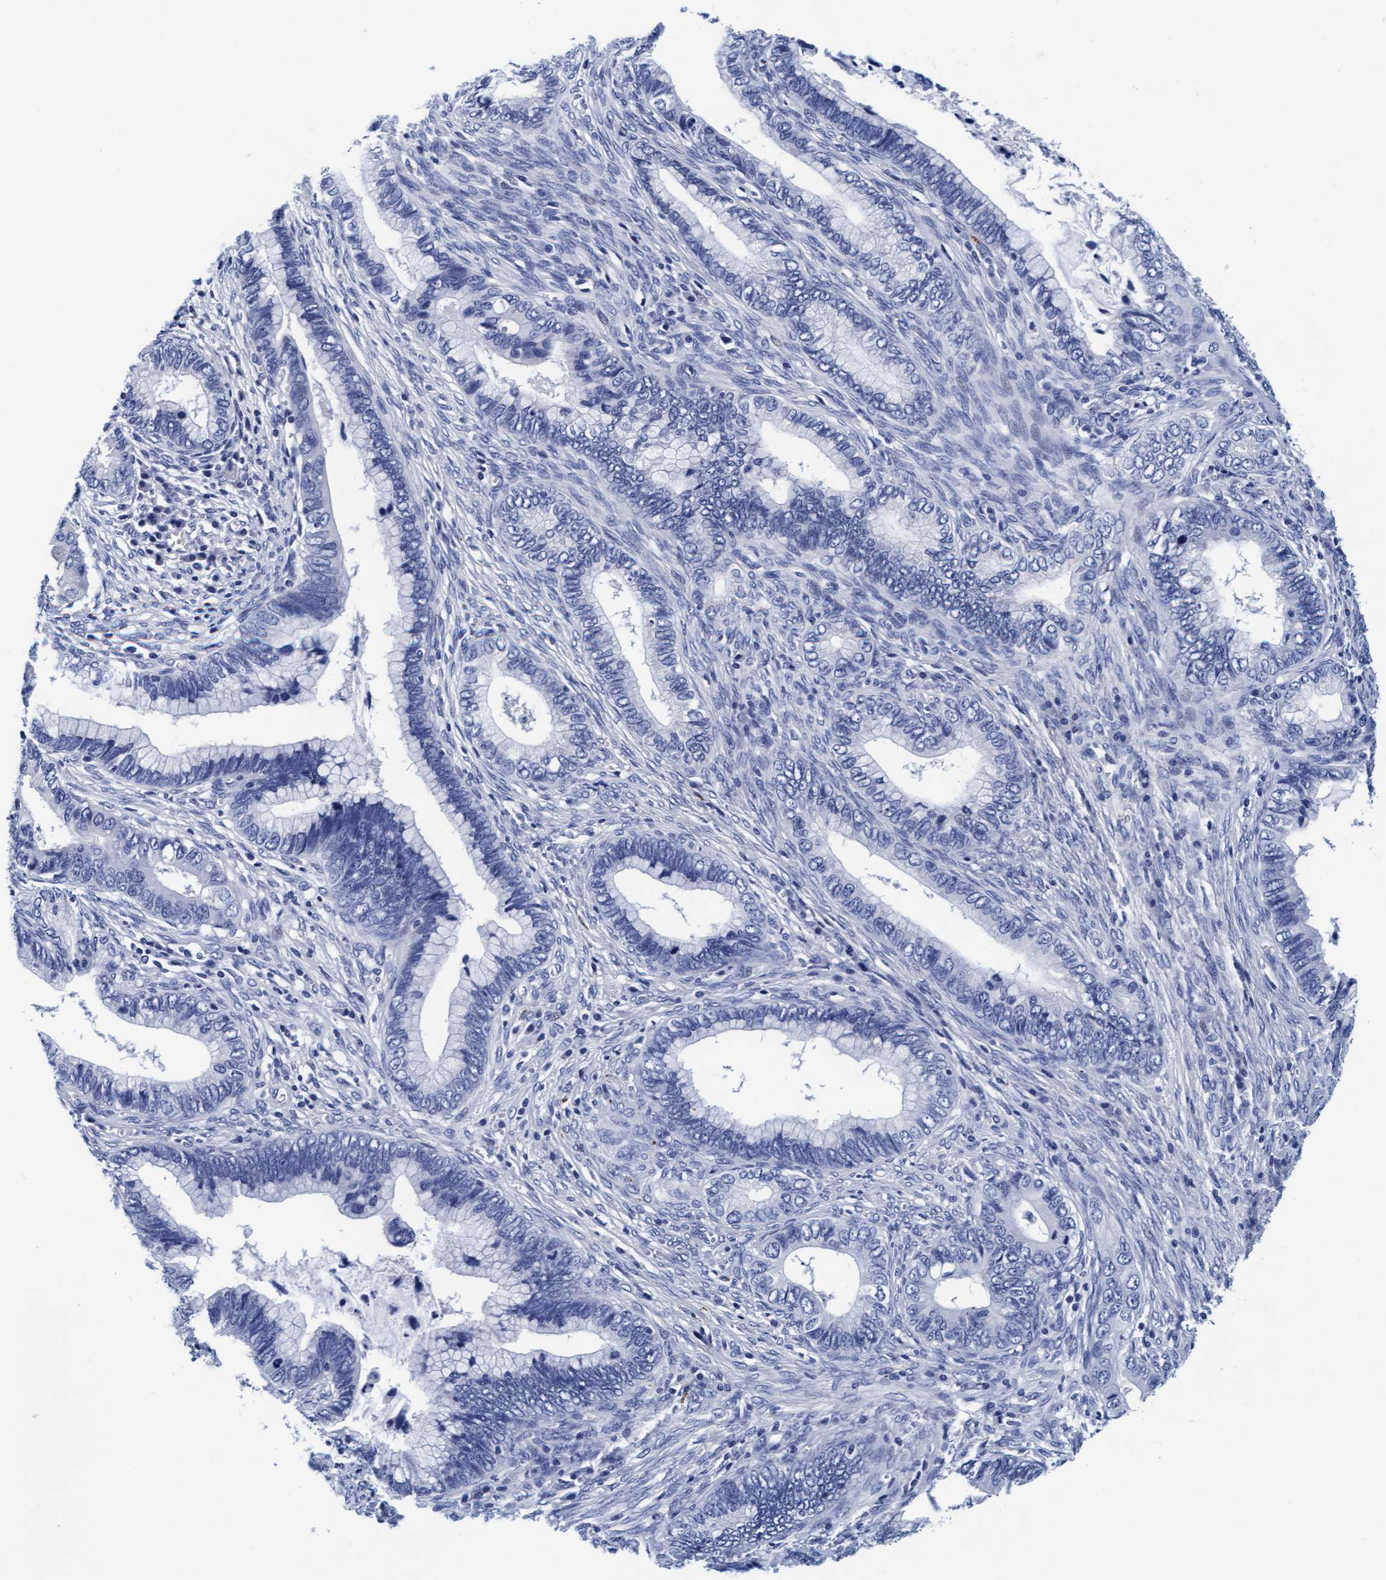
{"staining": {"intensity": "negative", "quantity": "none", "location": "none"}, "tissue": "cervical cancer", "cell_type": "Tumor cells", "image_type": "cancer", "snomed": [{"axis": "morphology", "description": "Adenocarcinoma, NOS"}, {"axis": "topography", "description": "Cervix"}], "caption": "High power microscopy micrograph of an immunohistochemistry histopathology image of cervical adenocarcinoma, revealing no significant staining in tumor cells.", "gene": "ARSG", "patient": {"sex": "female", "age": 44}}